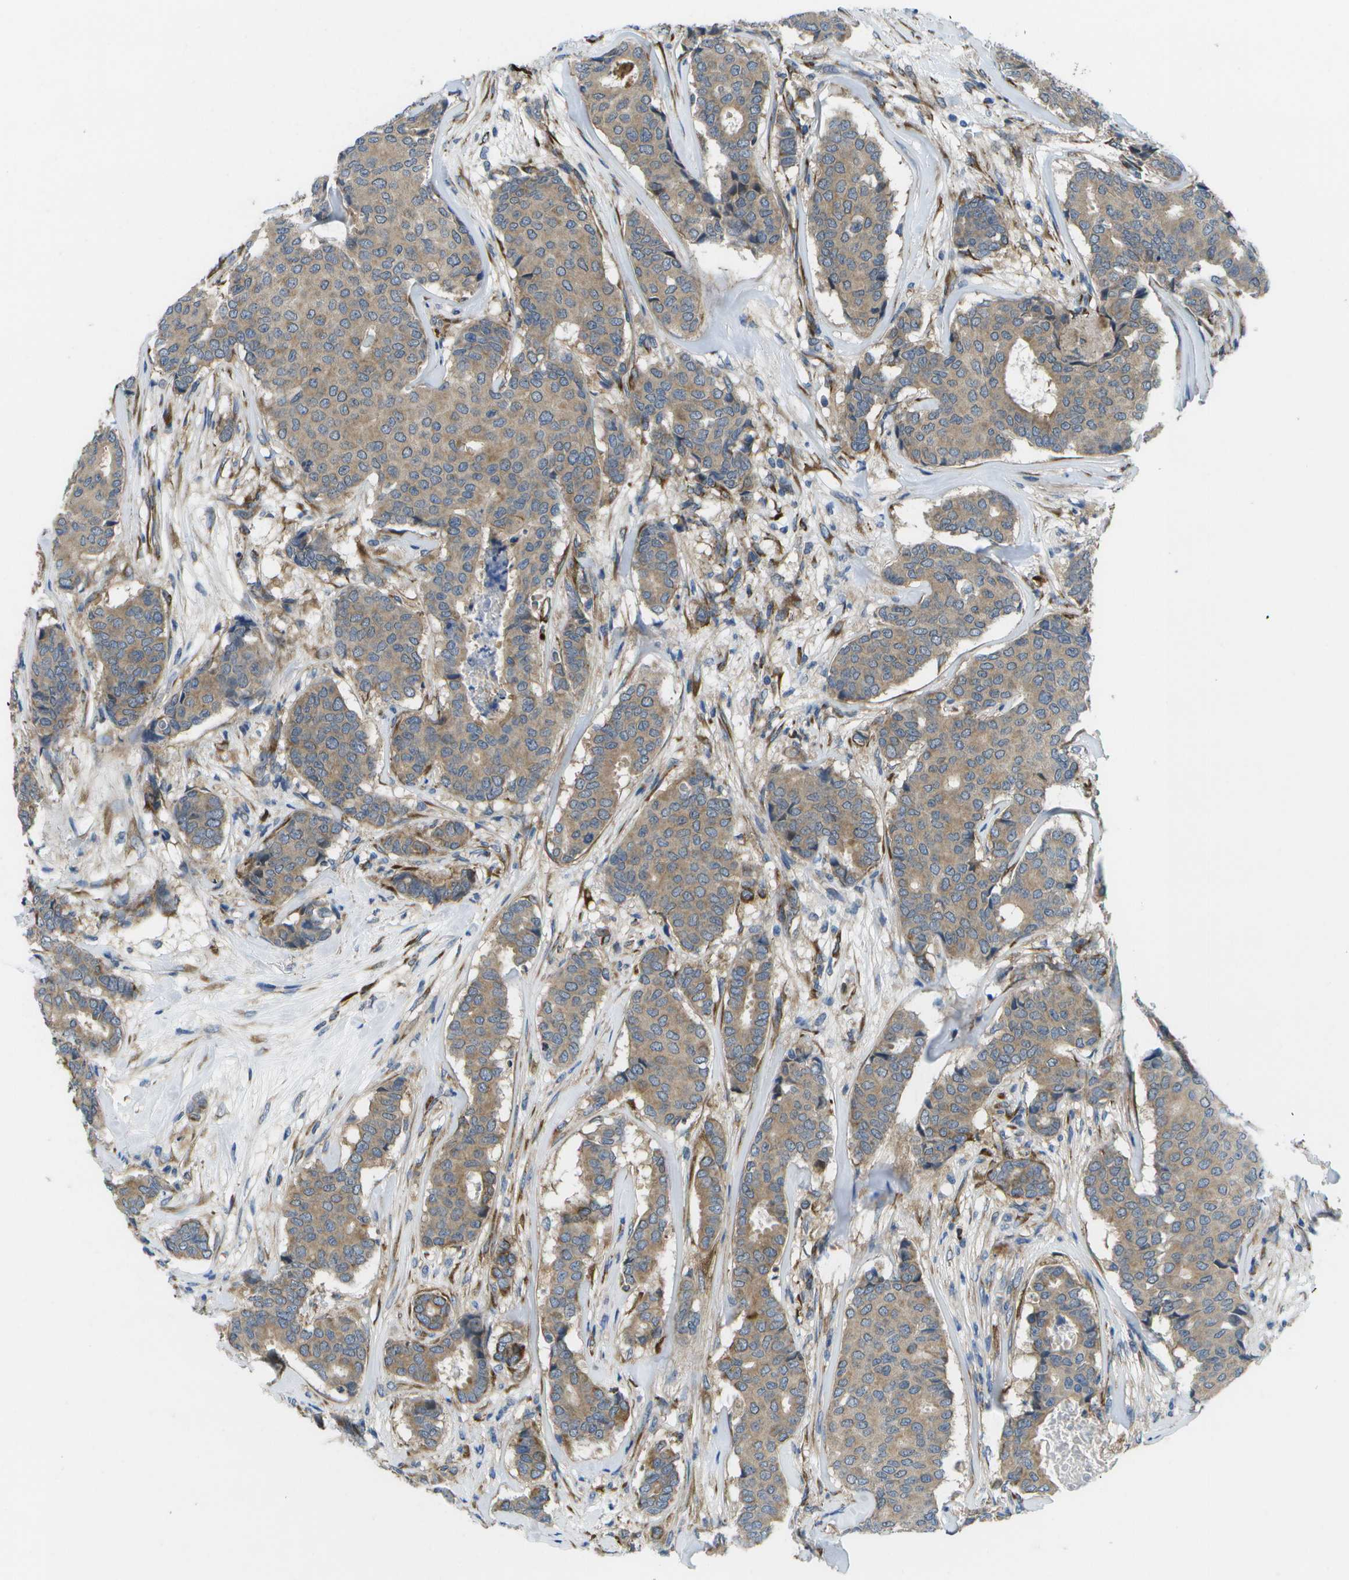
{"staining": {"intensity": "weak", "quantity": ">75%", "location": "cytoplasmic/membranous"}, "tissue": "breast cancer", "cell_type": "Tumor cells", "image_type": "cancer", "snomed": [{"axis": "morphology", "description": "Duct carcinoma"}, {"axis": "topography", "description": "Breast"}], "caption": "Protein staining by immunohistochemistry shows weak cytoplasmic/membranous staining in about >75% of tumor cells in infiltrating ductal carcinoma (breast).", "gene": "P3H1", "patient": {"sex": "female", "age": 75}}